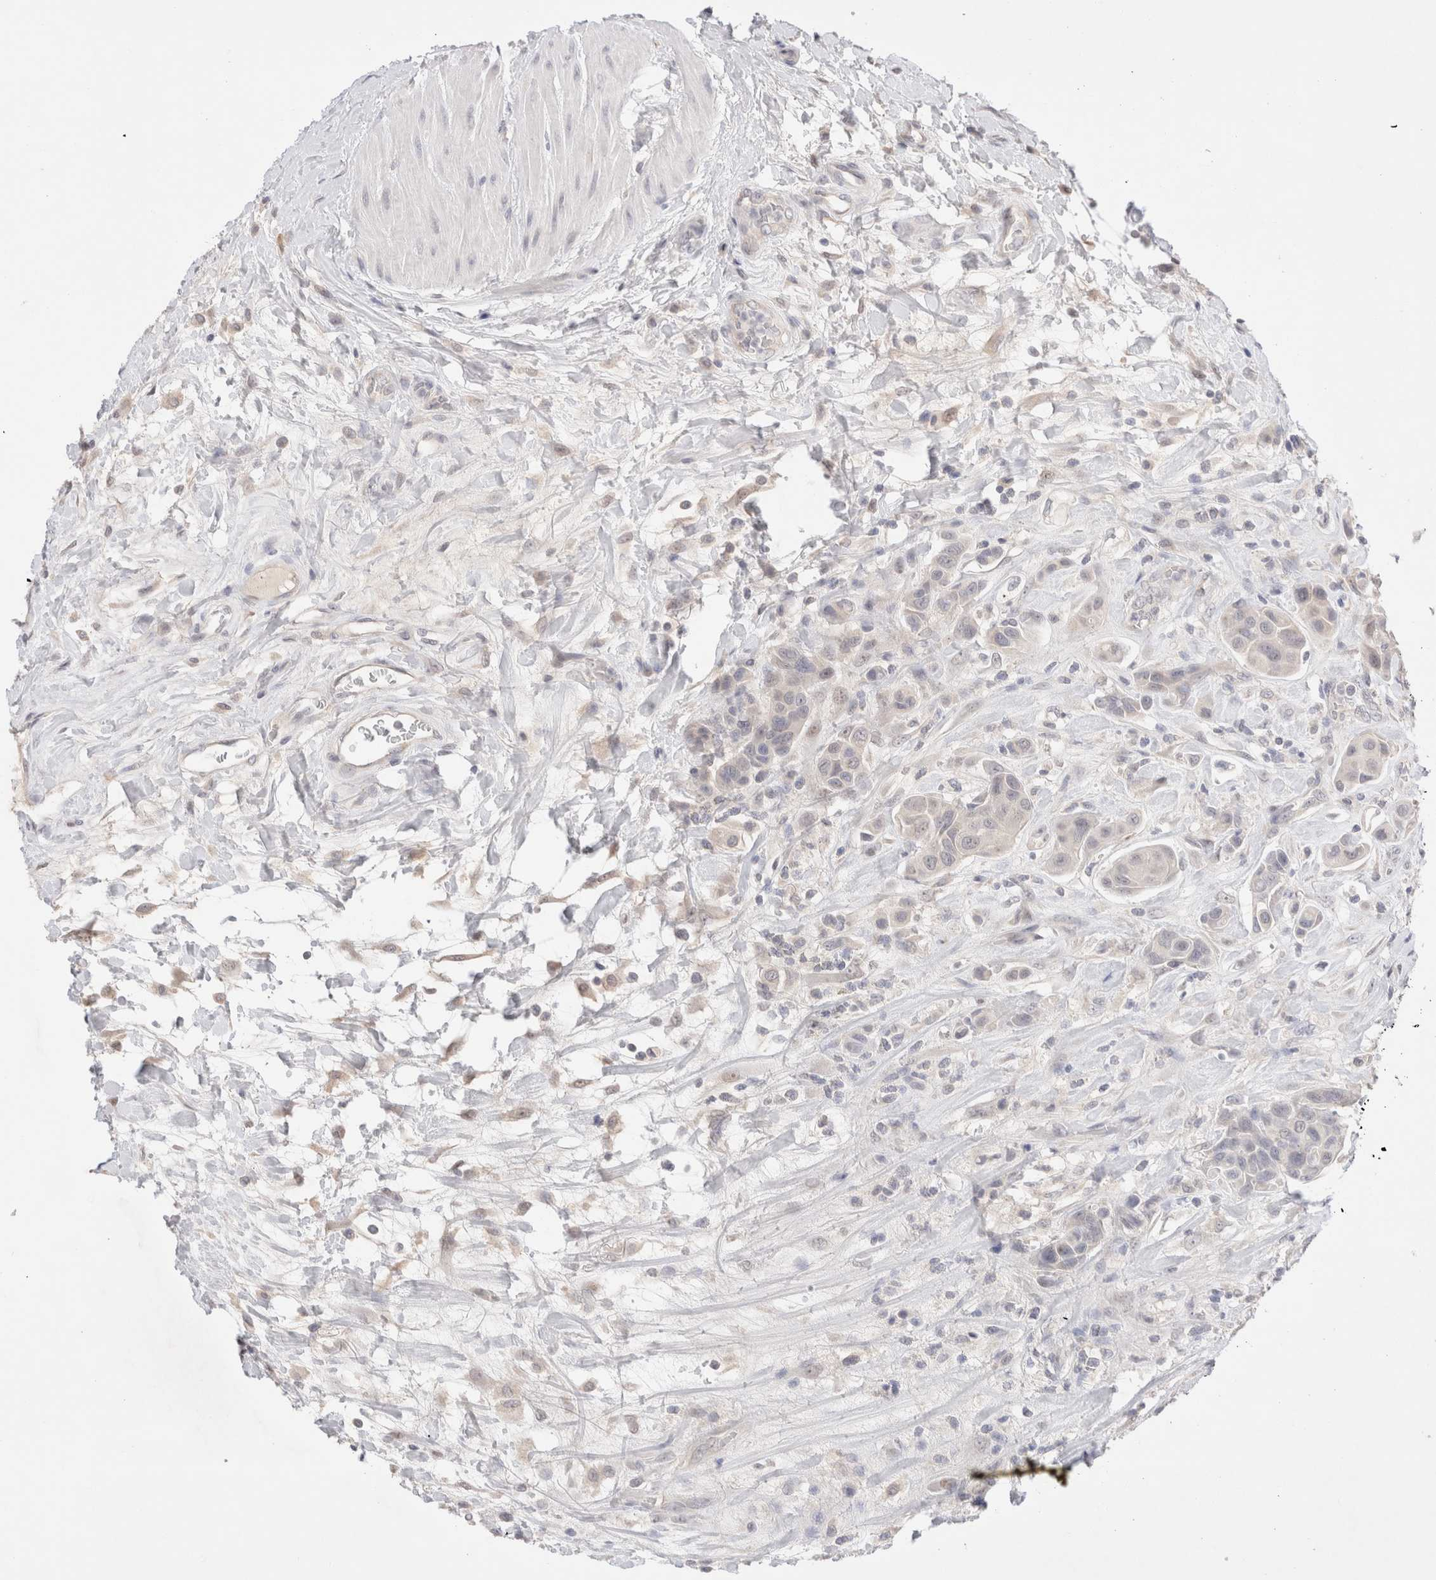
{"staining": {"intensity": "negative", "quantity": "none", "location": "none"}, "tissue": "urothelial cancer", "cell_type": "Tumor cells", "image_type": "cancer", "snomed": [{"axis": "morphology", "description": "Urothelial carcinoma, High grade"}, {"axis": "topography", "description": "Urinary bladder"}], "caption": "Immunohistochemical staining of urothelial cancer shows no significant staining in tumor cells.", "gene": "SPATA20", "patient": {"sex": "male", "age": 50}}